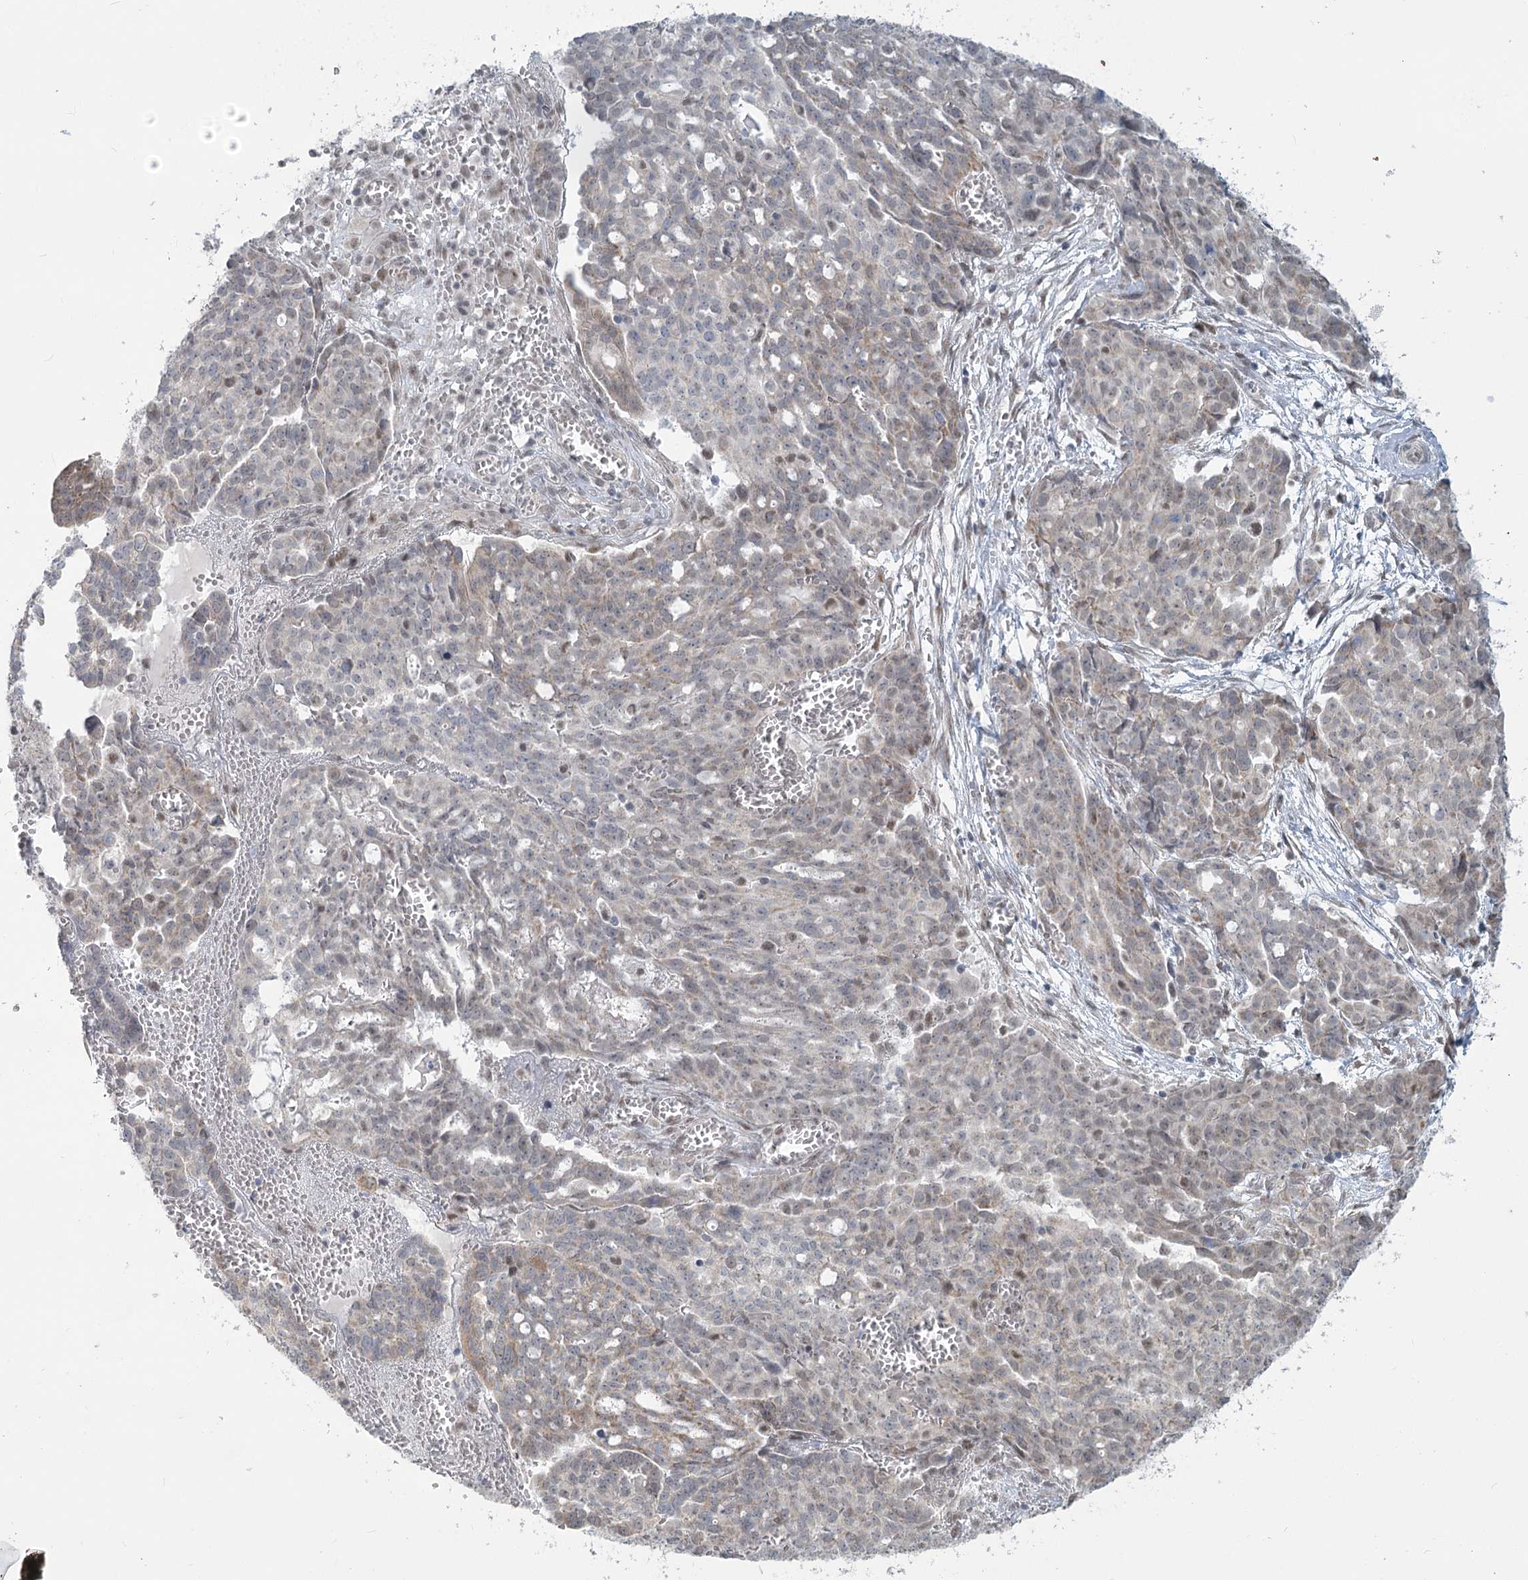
{"staining": {"intensity": "moderate", "quantity": "<25%", "location": "nuclear"}, "tissue": "ovarian cancer", "cell_type": "Tumor cells", "image_type": "cancer", "snomed": [{"axis": "morphology", "description": "Cystadenocarcinoma, serous, NOS"}, {"axis": "topography", "description": "Soft tissue"}, {"axis": "topography", "description": "Ovary"}], "caption": "Human ovarian cancer (serous cystadenocarcinoma) stained for a protein (brown) displays moderate nuclear positive staining in approximately <25% of tumor cells.", "gene": "MTG1", "patient": {"sex": "female", "age": 57}}